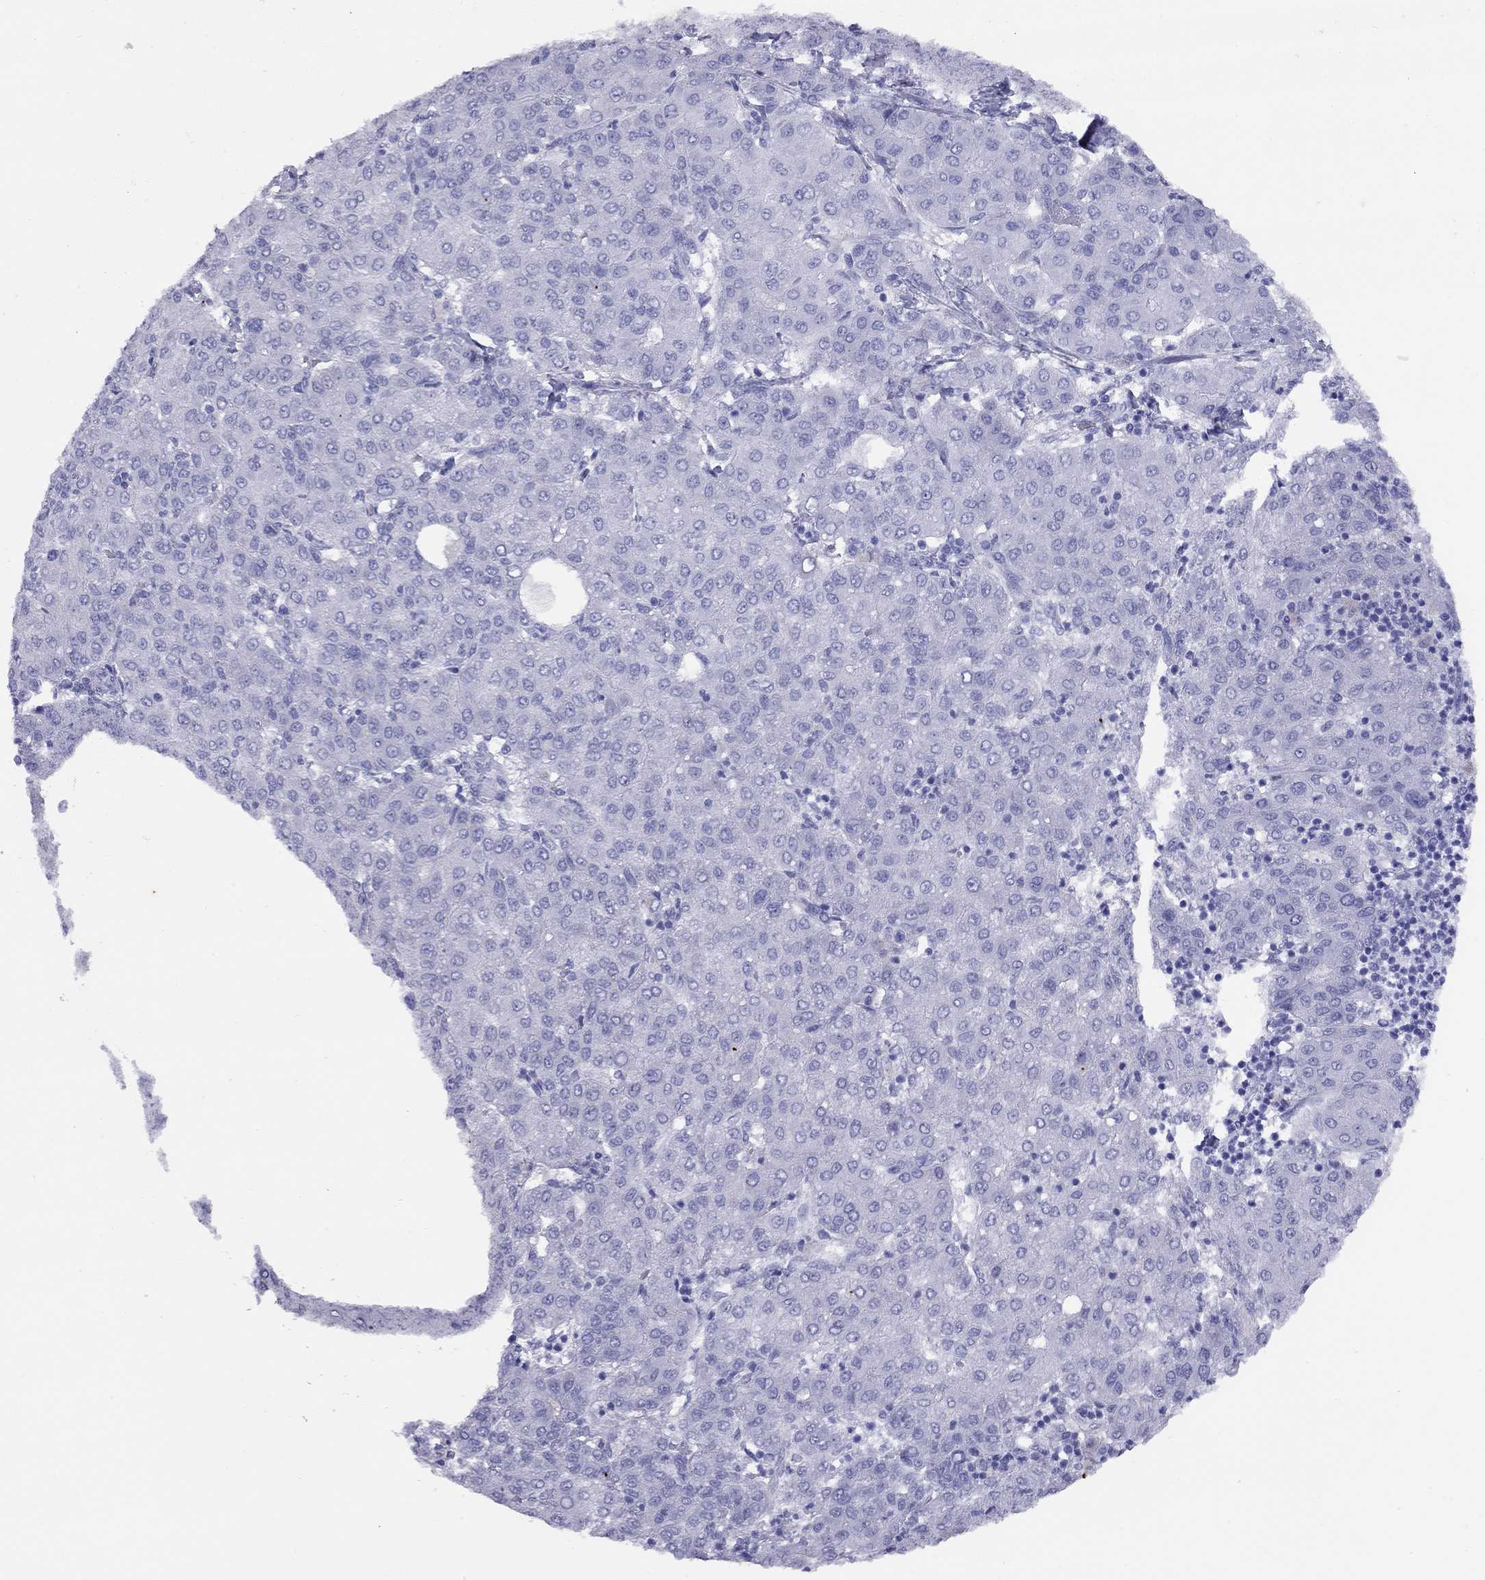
{"staining": {"intensity": "negative", "quantity": "none", "location": "none"}, "tissue": "liver cancer", "cell_type": "Tumor cells", "image_type": "cancer", "snomed": [{"axis": "morphology", "description": "Carcinoma, Hepatocellular, NOS"}, {"axis": "topography", "description": "Liver"}], "caption": "Liver cancer (hepatocellular carcinoma) stained for a protein using IHC displays no positivity tumor cells.", "gene": "GRIA2", "patient": {"sex": "male", "age": 65}}